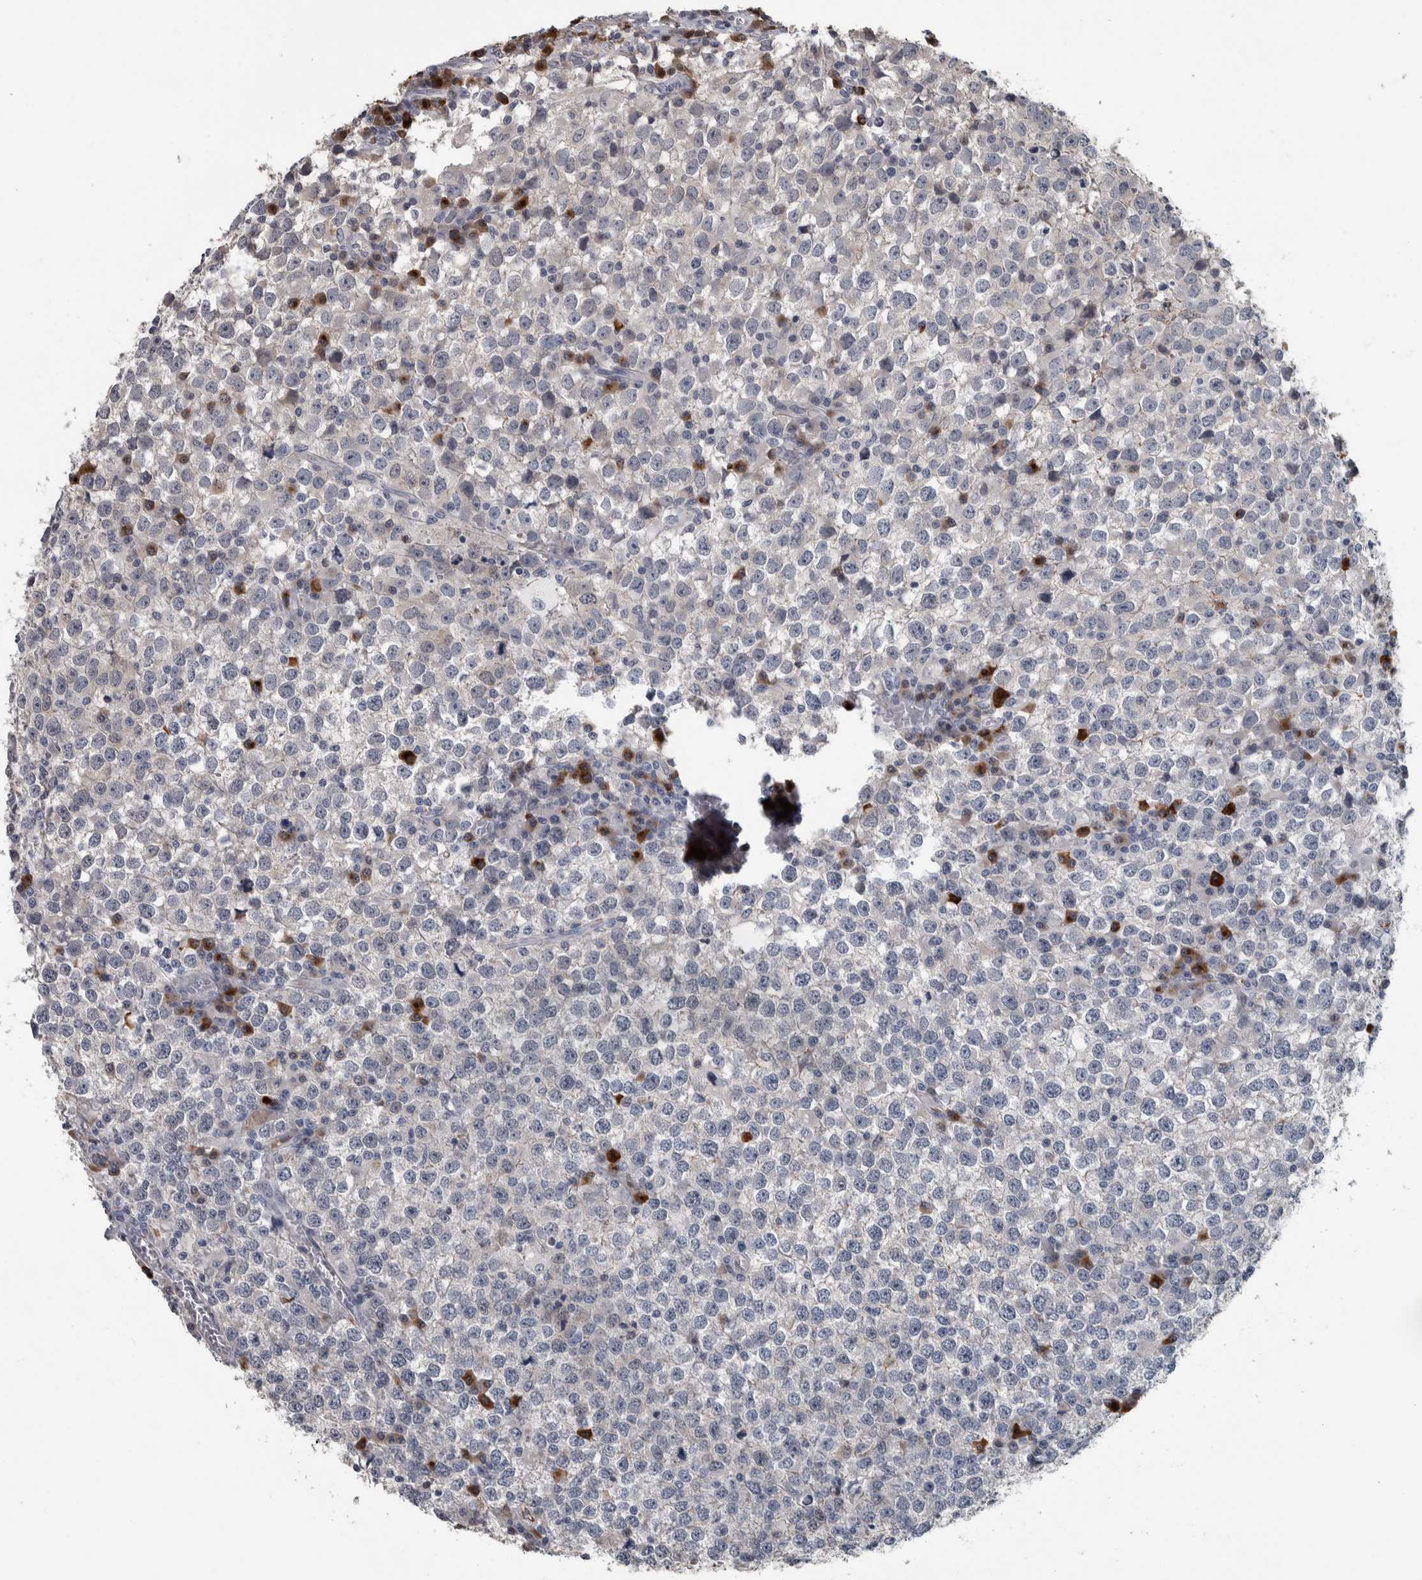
{"staining": {"intensity": "negative", "quantity": "none", "location": "none"}, "tissue": "testis cancer", "cell_type": "Tumor cells", "image_type": "cancer", "snomed": [{"axis": "morphology", "description": "Seminoma, NOS"}, {"axis": "topography", "description": "Testis"}], "caption": "Tumor cells show no significant protein positivity in testis seminoma.", "gene": "CAVIN4", "patient": {"sex": "male", "age": 65}}